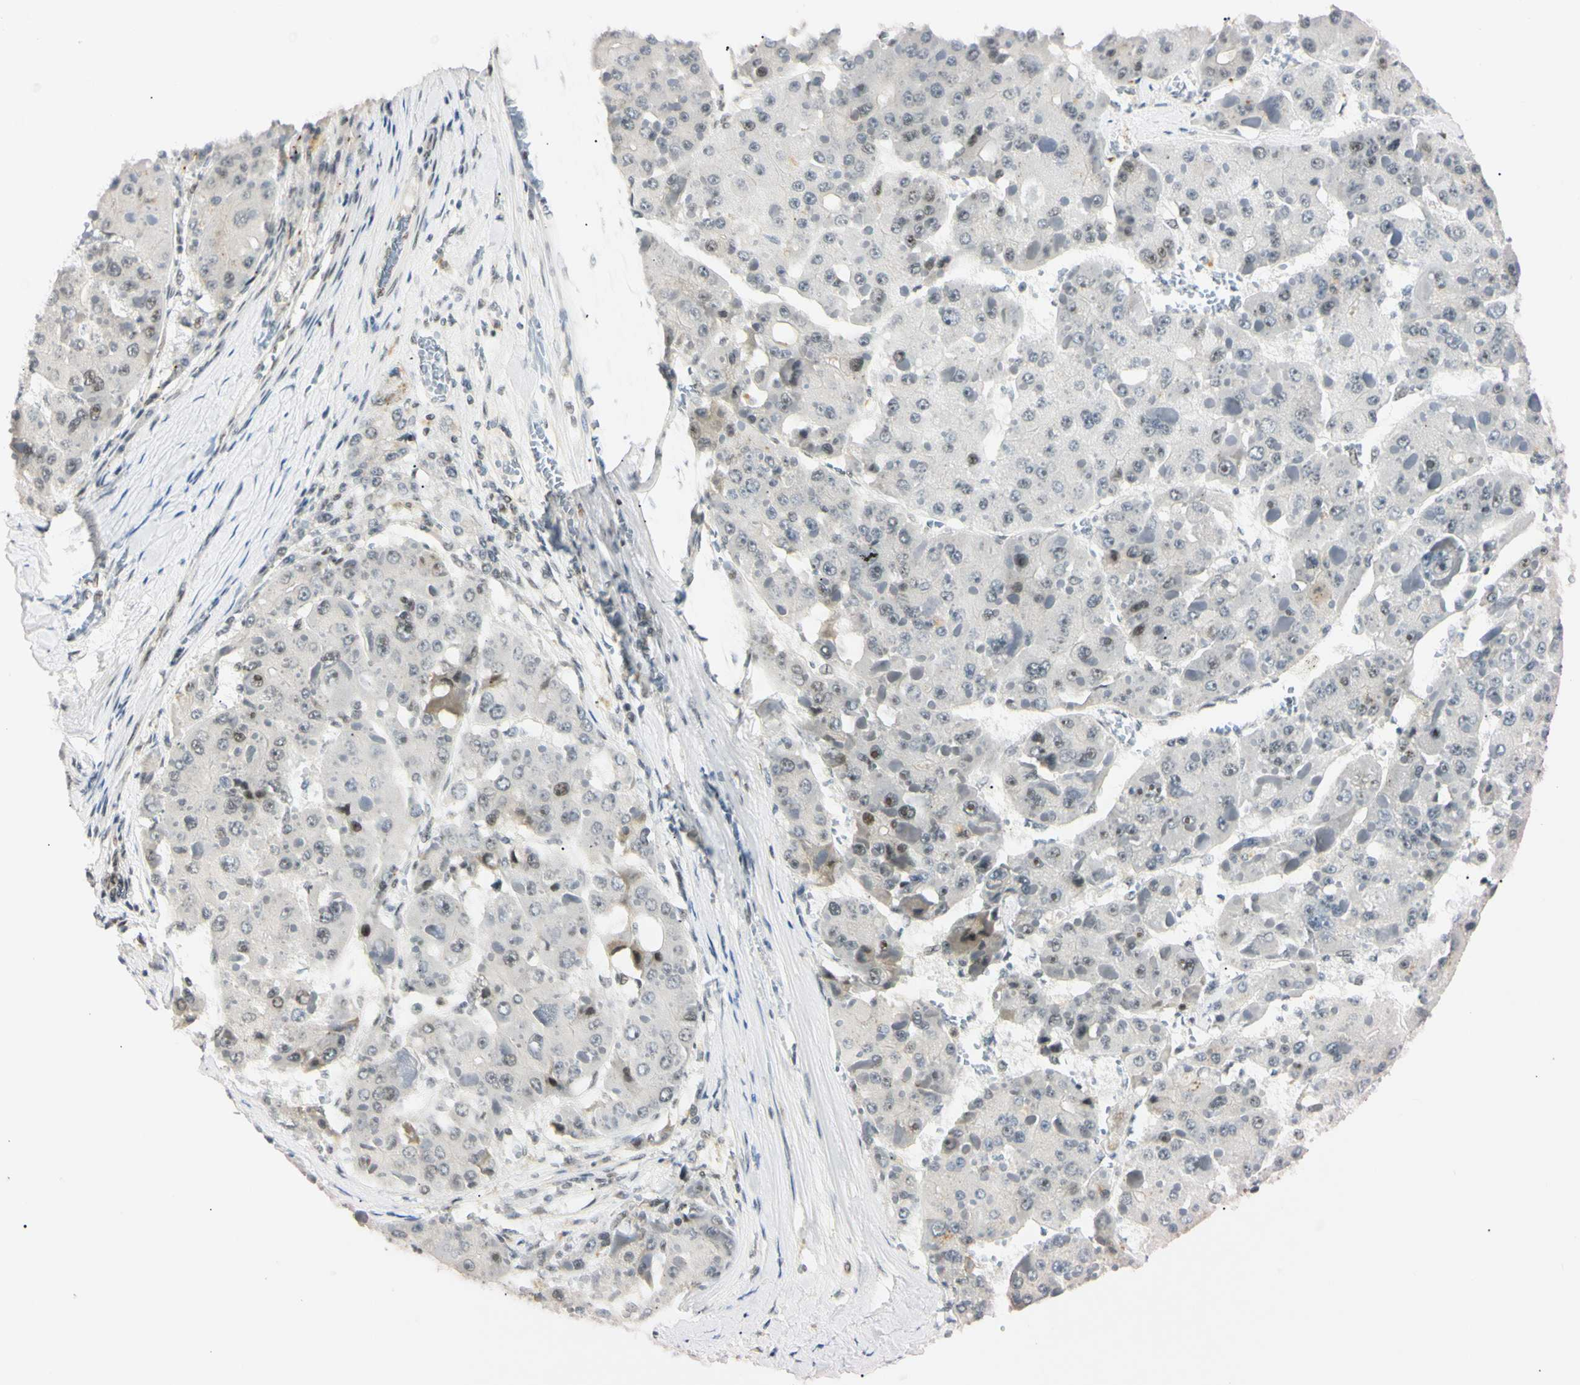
{"staining": {"intensity": "weak", "quantity": "<25%", "location": "nuclear"}, "tissue": "liver cancer", "cell_type": "Tumor cells", "image_type": "cancer", "snomed": [{"axis": "morphology", "description": "Carcinoma, Hepatocellular, NOS"}, {"axis": "topography", "description": "Liver"}], "caption": "High power microscopy micrograph of an immunohistochemistry (IHC) histopathology image of liver hepatocellular carcinoma, revealing no significant positivity in tumor cells.", "gene": "ZNF134", "patient": {"sex": "female", "age": 73}}